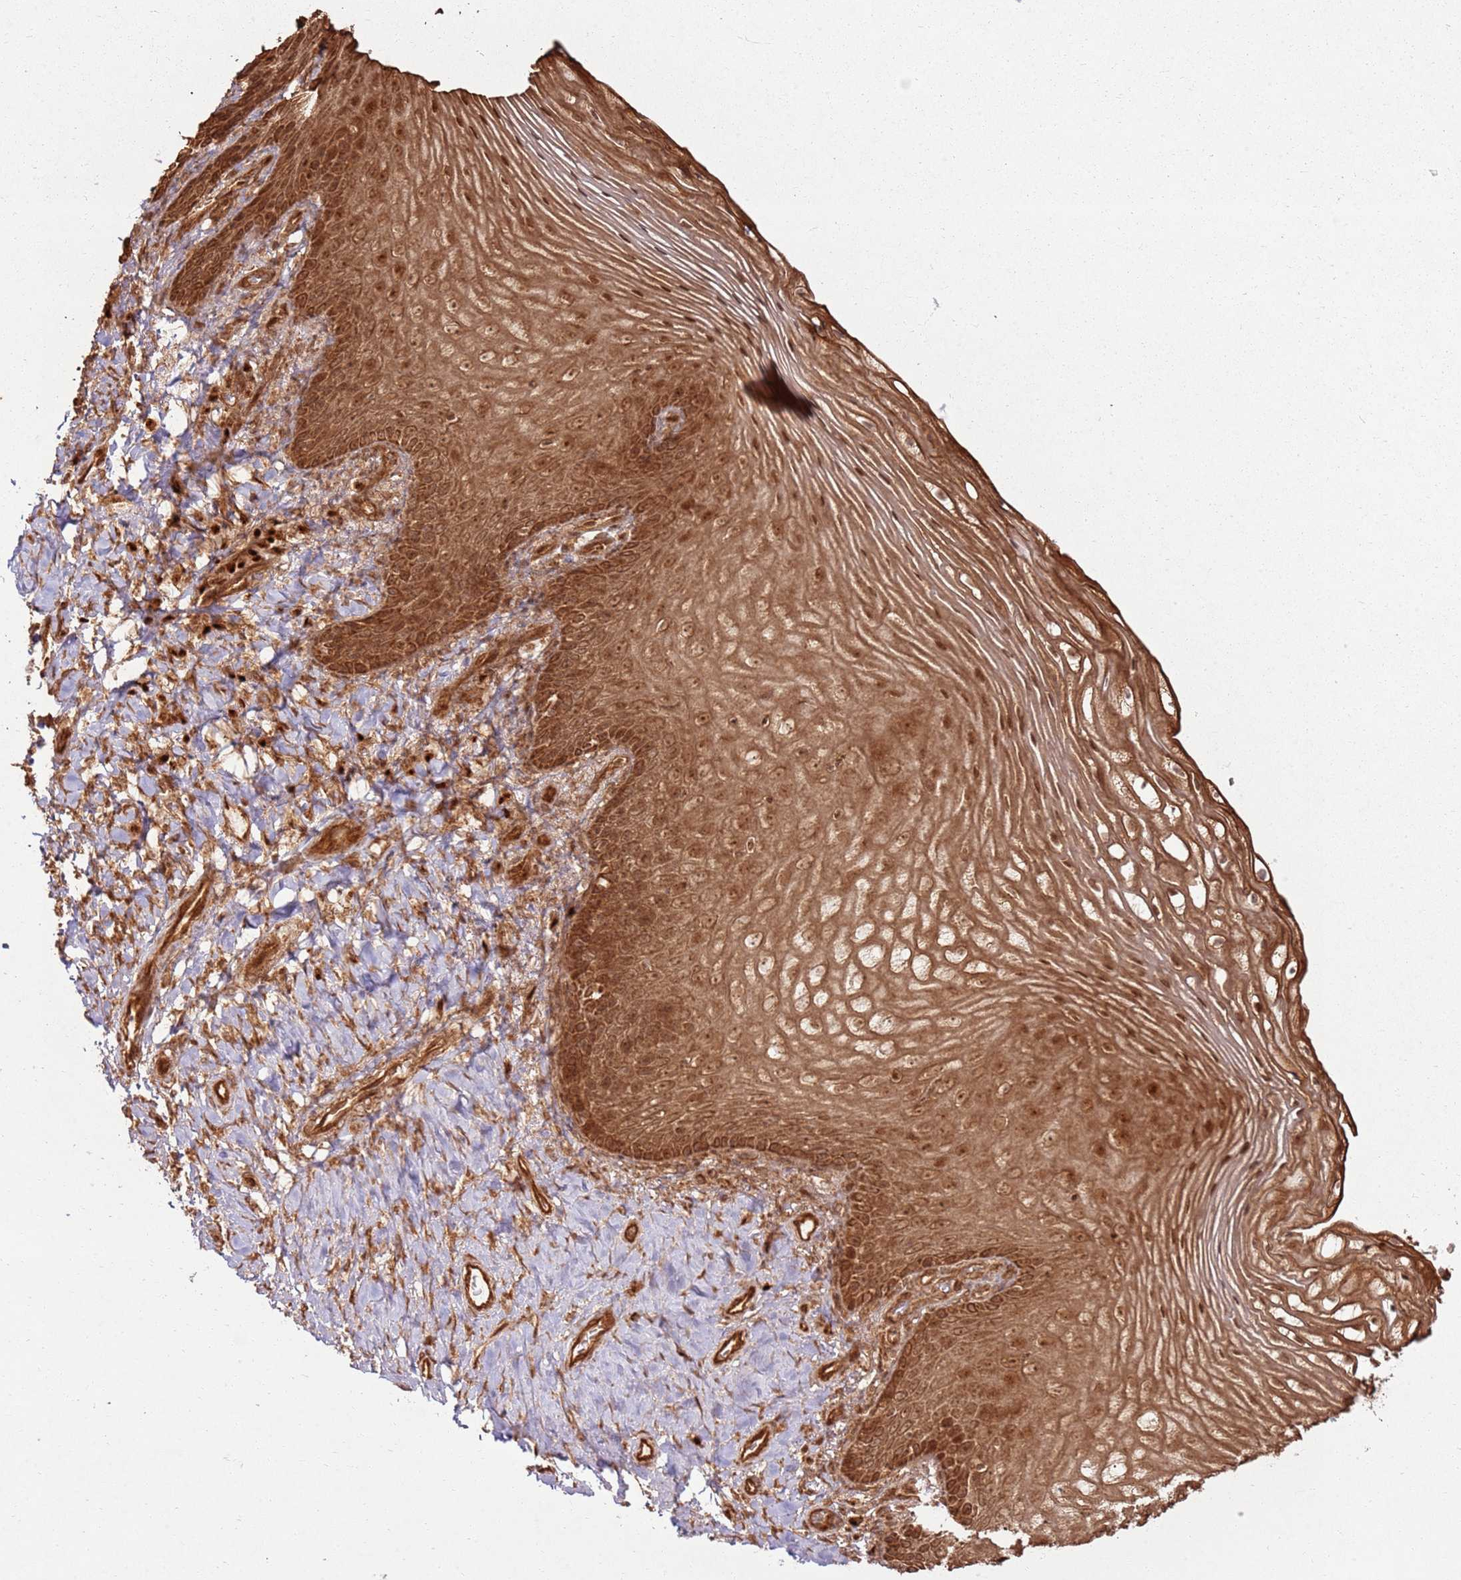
{"staining": {"intensity": "strong", "quantity": ">75%", "location": "cytoplasmic/membranous,nuclear"}, "tissue": "vagina", "cell_type": "Squamous epithelial cells", "image_type": "normal", "snomed": [{"axis": "morphology", "description": "Normal tissue, NOS"}, {"axis": "topography", "description": "Vagina"}], "caption": "A high-resolution photomicrograph shows IHC staining of unremarkable vagina, which shows strong cytoplasmic/membranous,nuclear expression in about >75% of squamous epithelial cells. The staining was performed using DAB (3,3'-diaminobenzidine), with brown indicating positive protein expression. Nuclei are stained blue with hematoxylin.", "gene": "TBC1D13", "patient": {"sex": "female", "age": 60}}